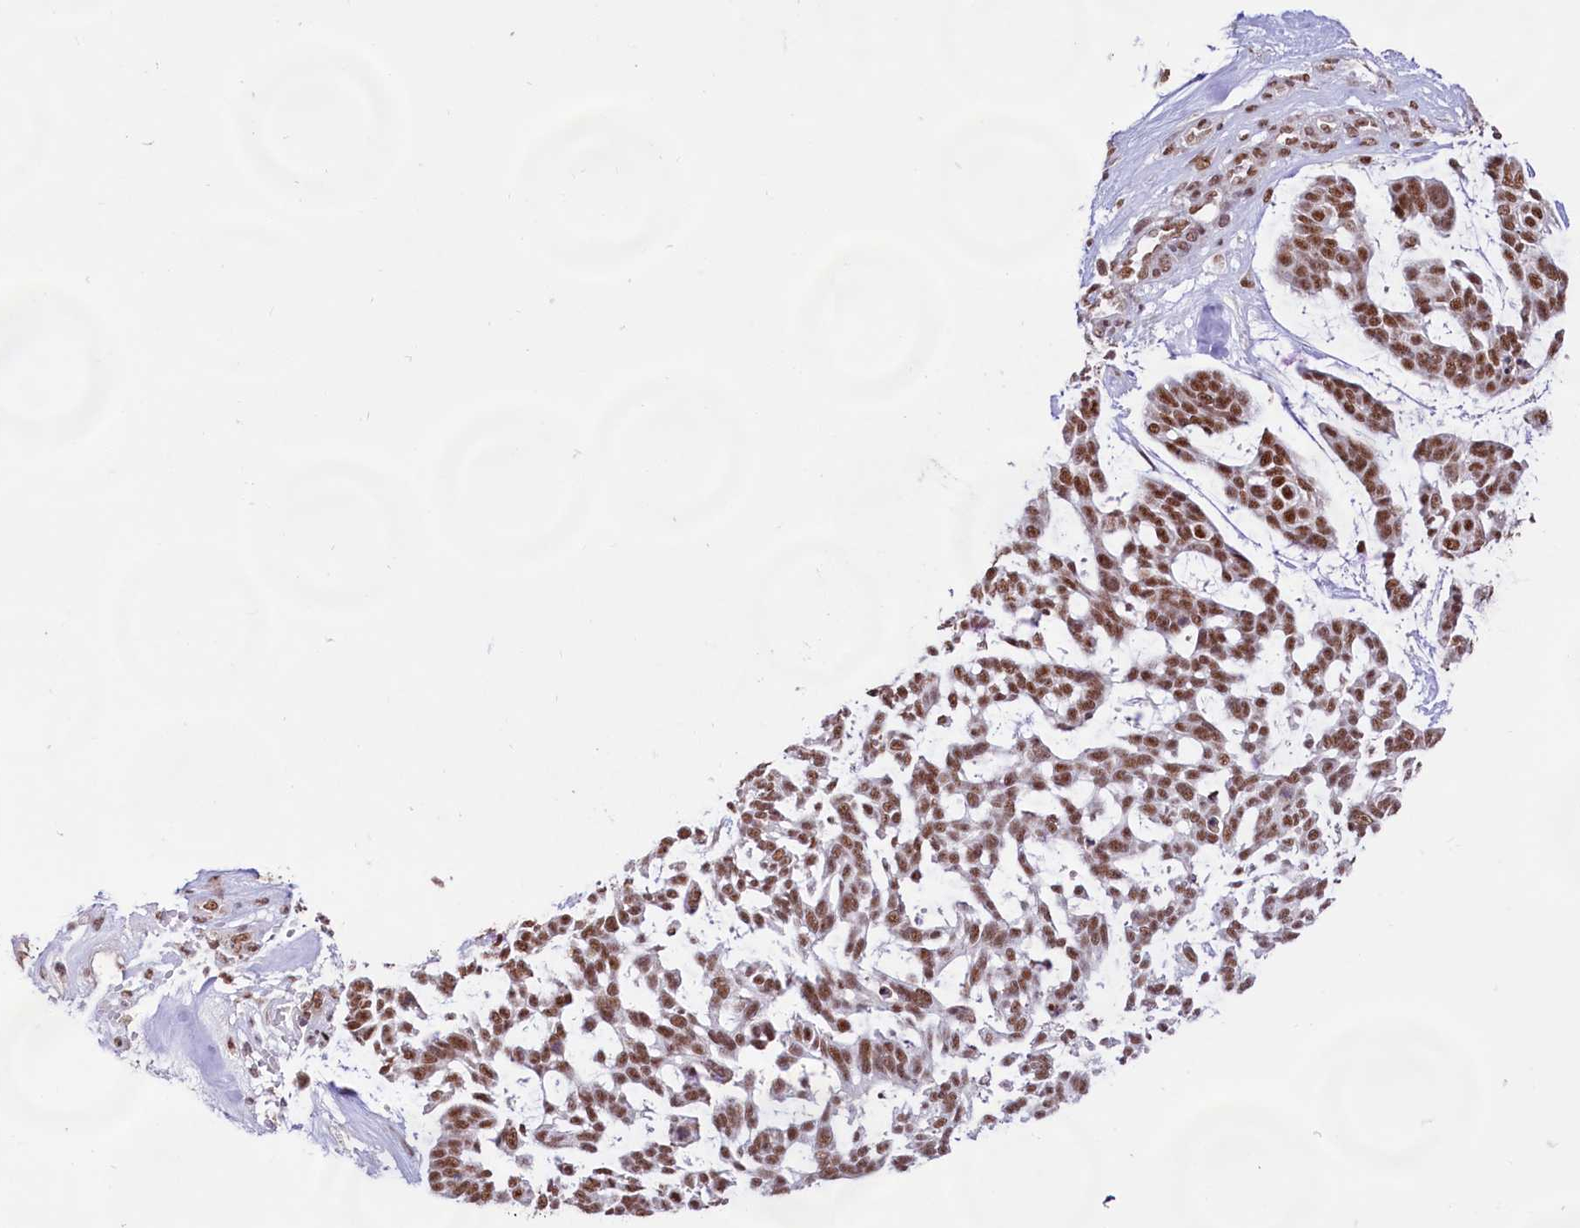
{"staining": {"intensity": "moderate", "quantity": ">75%", "location": "nuclear"}, "tissue": "skin cancer", "cell_type": "Tumor cells", "image_type": "cancer", "snomed": [{"axis": "morphology", "description": "Basal cell carcinoma"}, {"axis": "topography", "description": "Skin"}], "caption": "An immunohistochemistry (IHC) photomicrograph of neoplastic tissue is shown. Protein staining in brown labels moderate nuclear positivity in skin cancer within tumor cells.", "gene": "HIRA", "patient": {"sex": "male", "age": 88}}